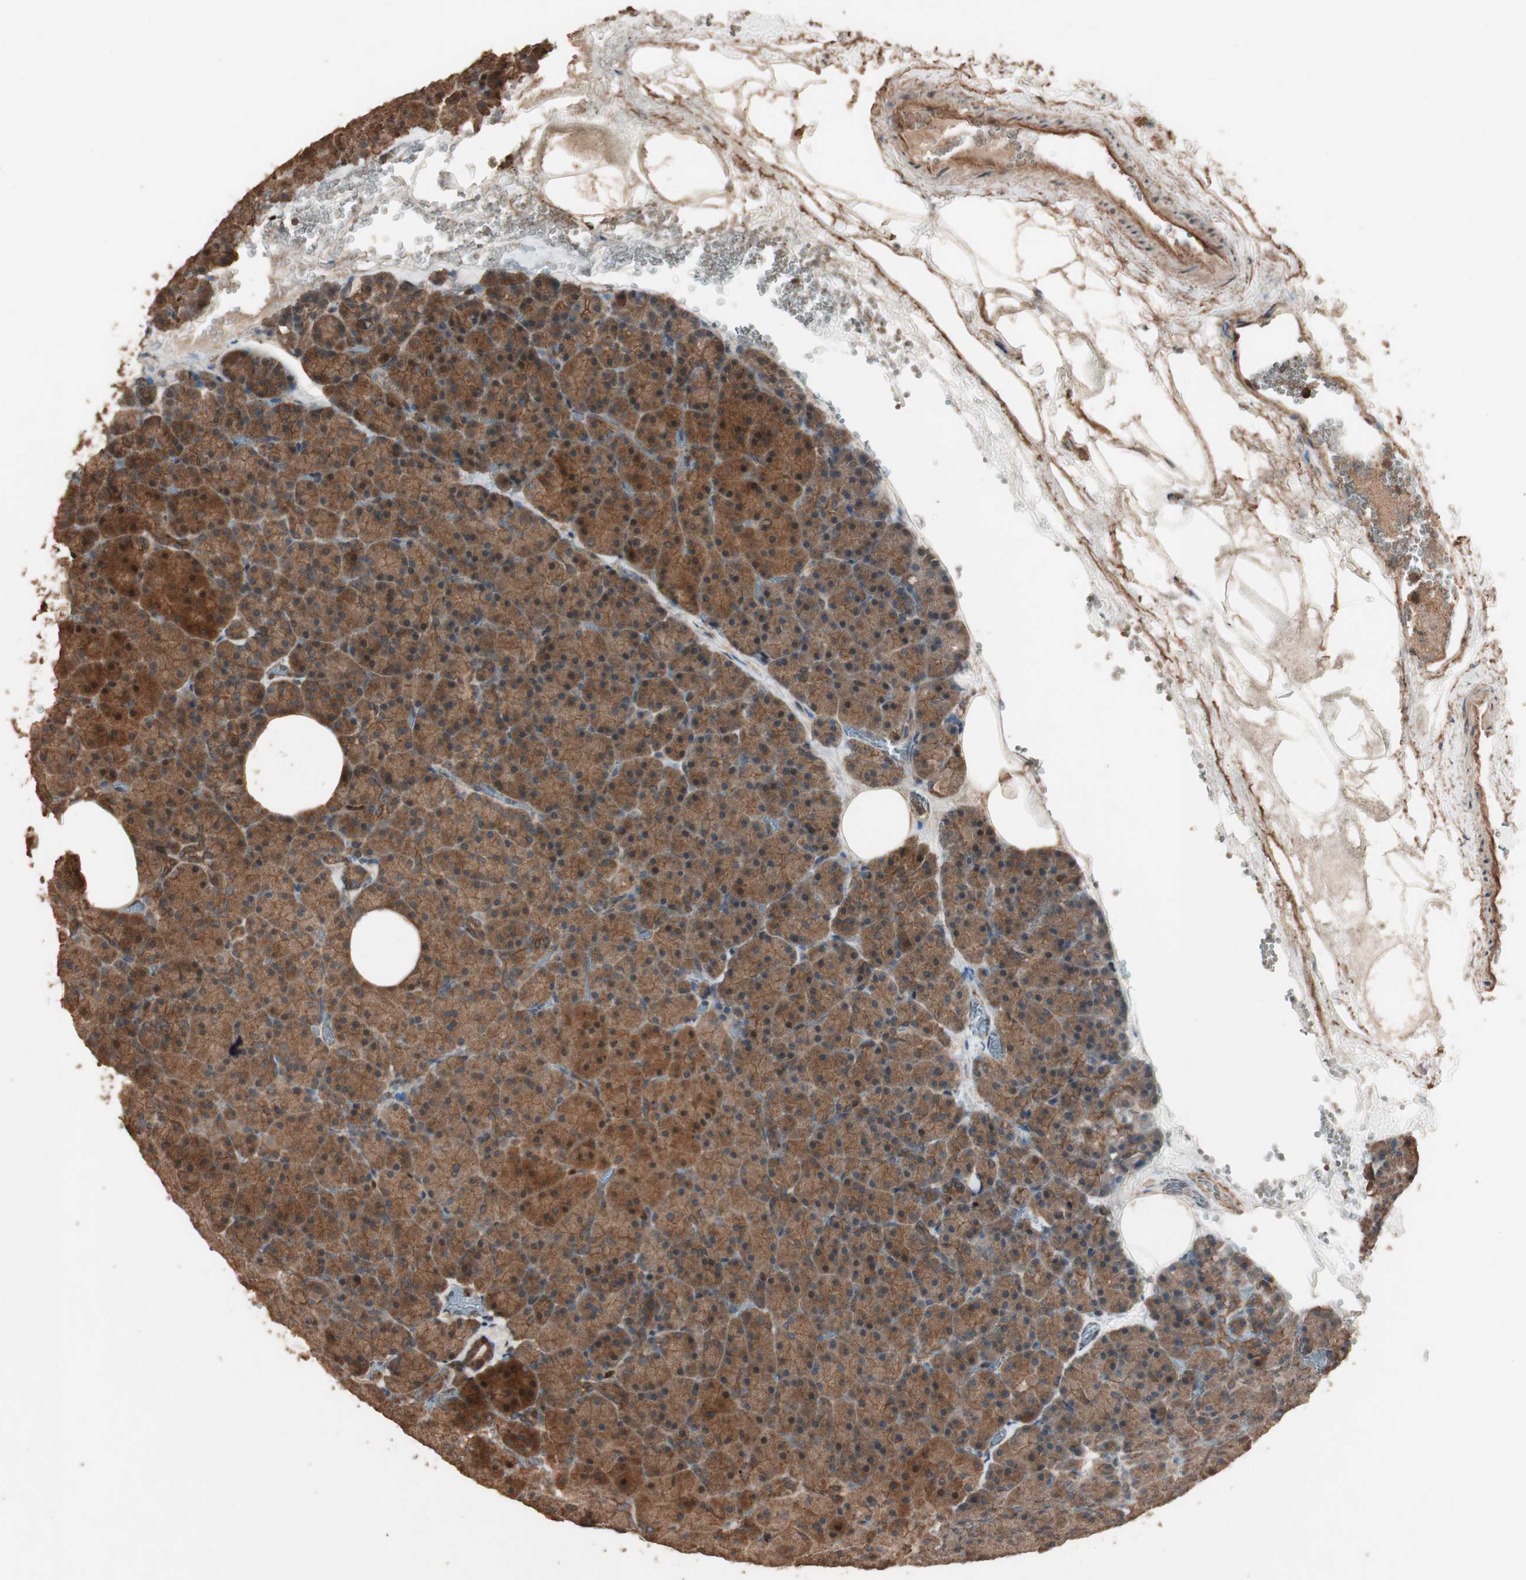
{"staining": {"intensity": "moderate", "quantity": ">75%", "location": "cytoplasmic/membranous"}, "tissue": "pancreas", "cell_type": "Exocrine glandular cells", "image_type": "normal", "snomed": [{"axis": "morphology", "description": "Normal tissue, NOS"}, {"axis": "topography", "description": "Pancreas"}], "caption": "This photomicrograph exhibits normal pancreas stained with IHC to label a protein in brown. The cytoplasmic/membranous of exocrine glandular cells show moderate positivity for the protein. Nuclei are counter-stained blue.", "gene": "USP20", "patient": {"sex": "female", "age": 35}}